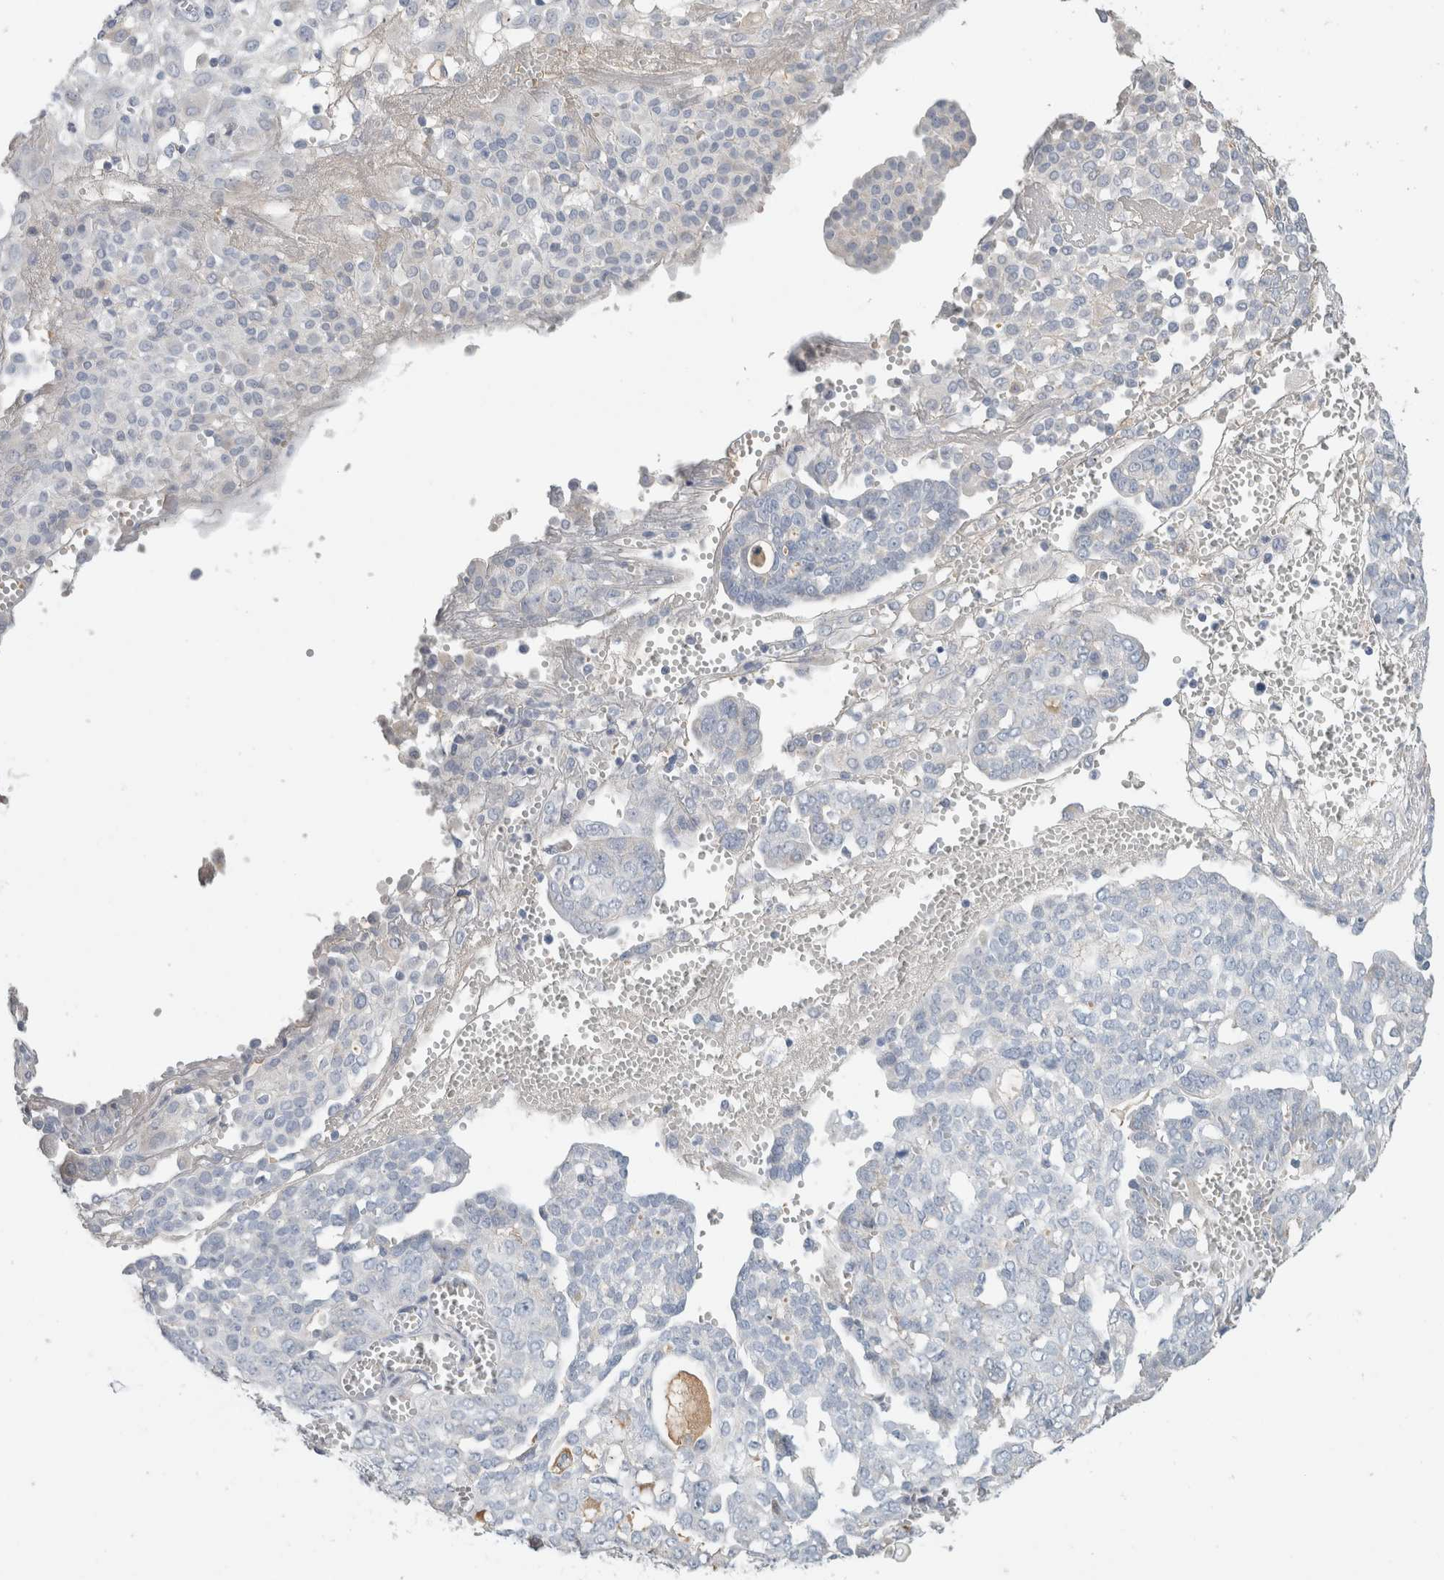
{"staining": {"intensity": "negative", "quantity": "none", "location": "none"}, "tissue": "ovarian cancer", "cell_type": "Tumor cells", "image_type": "cancer", "snomed": [{"axis": "morphology", "description": "Cystadenocarcinoma, serous, NOS"}, {"axis": "topography", "description": "Soft tissue"}, {"axis": "topography", "description": "Ovary"}], "caption": "Micrograph shows no significant protein staining in tumor cells of ovarian cancer.", "gene": "SCGB1A1", "patient": {"sex": "female", "age": 57}}